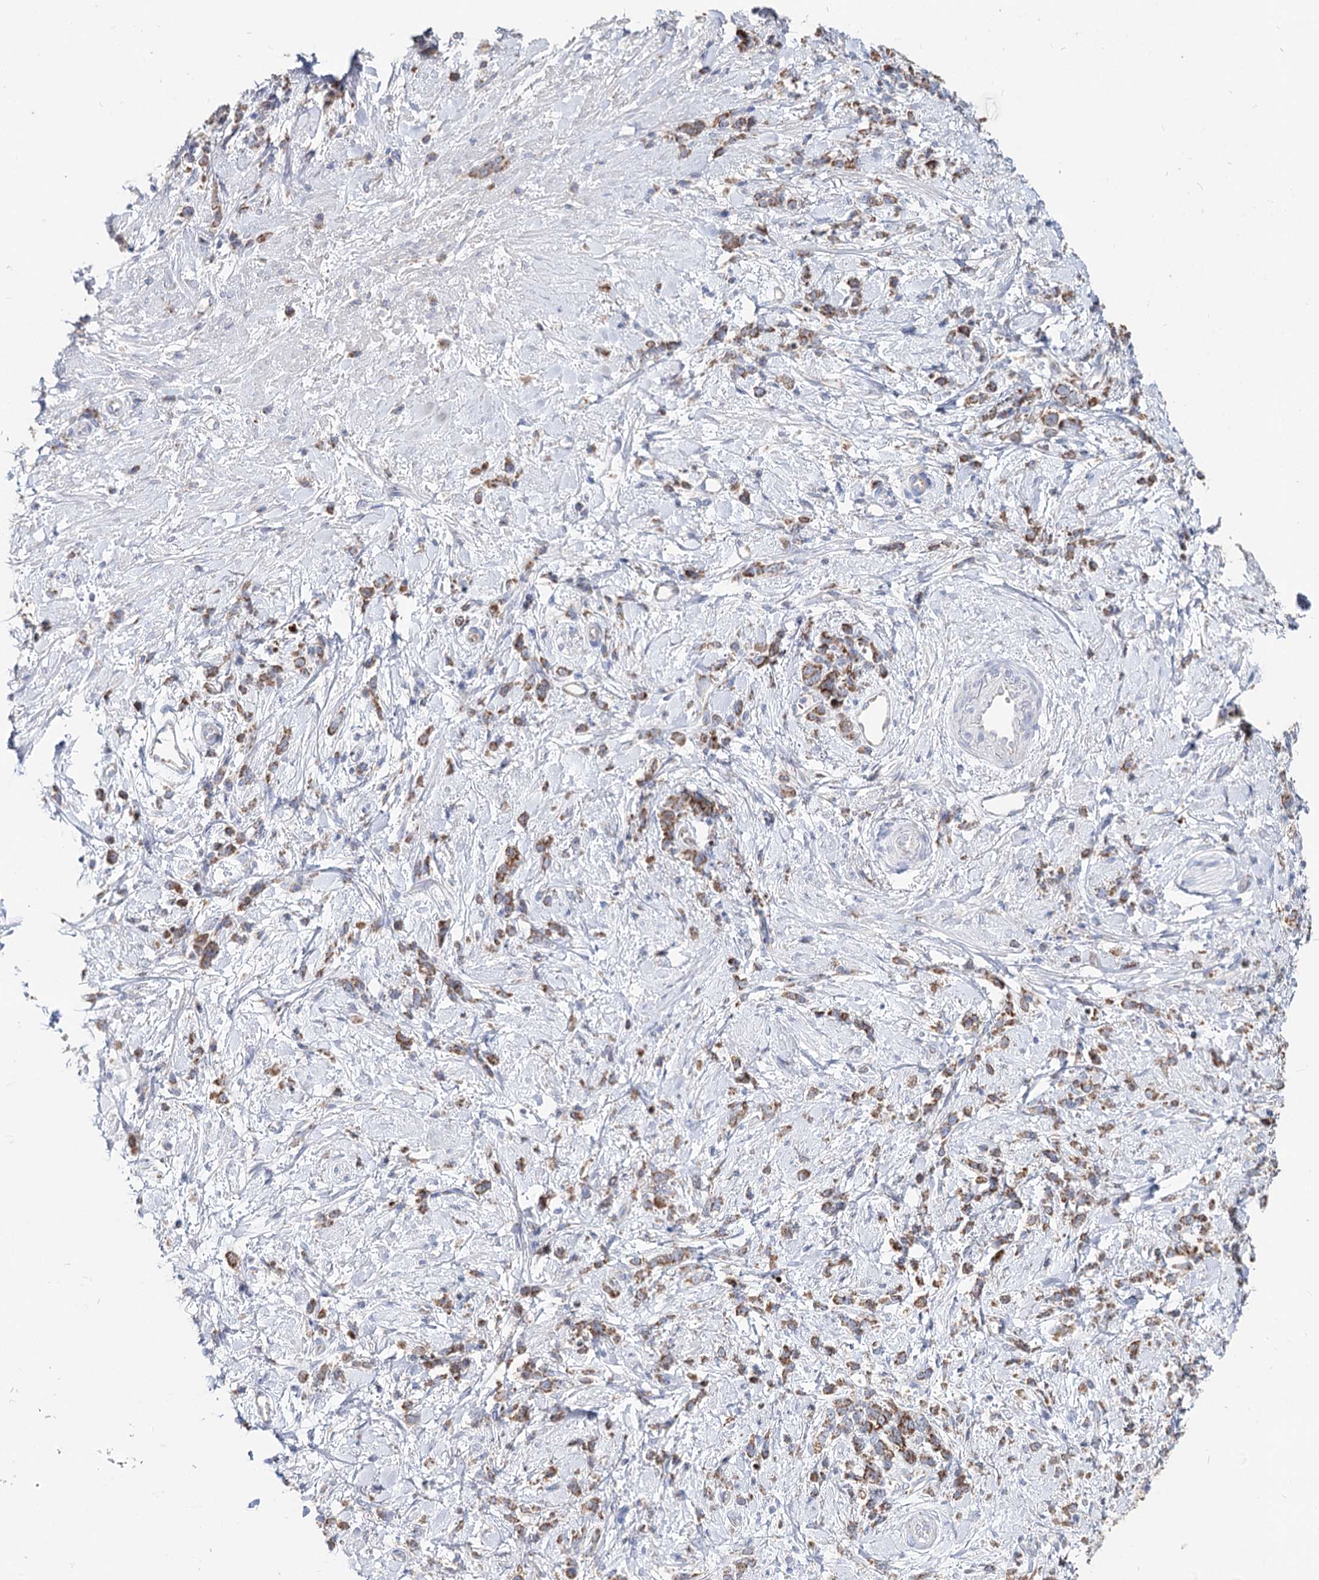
{"staining": {"intensity": "moderate", "quantity": ">75%", "location": "cytoplasmic/membranous"}, "tissue": "stomach cancer", "cell_type": "Tumor cells", "image_type": "cancer", "snomed": [{"axis": "morphology", "description": "Adenocarcinoma, NOS"}, {"axis": "topography", "description": "Stomach"}], "caption": "An immunohistochemistry (IHC) histopathology image of neoplastic tissue is shown. Protein staining in brown highlights moderate cytoplasmic/membranous positivity in stomach cancer within tumor cells. (DAB (3,3'-diaminobenzidine) = brown stain, brightfield microscopy at high magnification).", "gene": "MCCC2", "patient": {"sex": "female", "age": 60}}